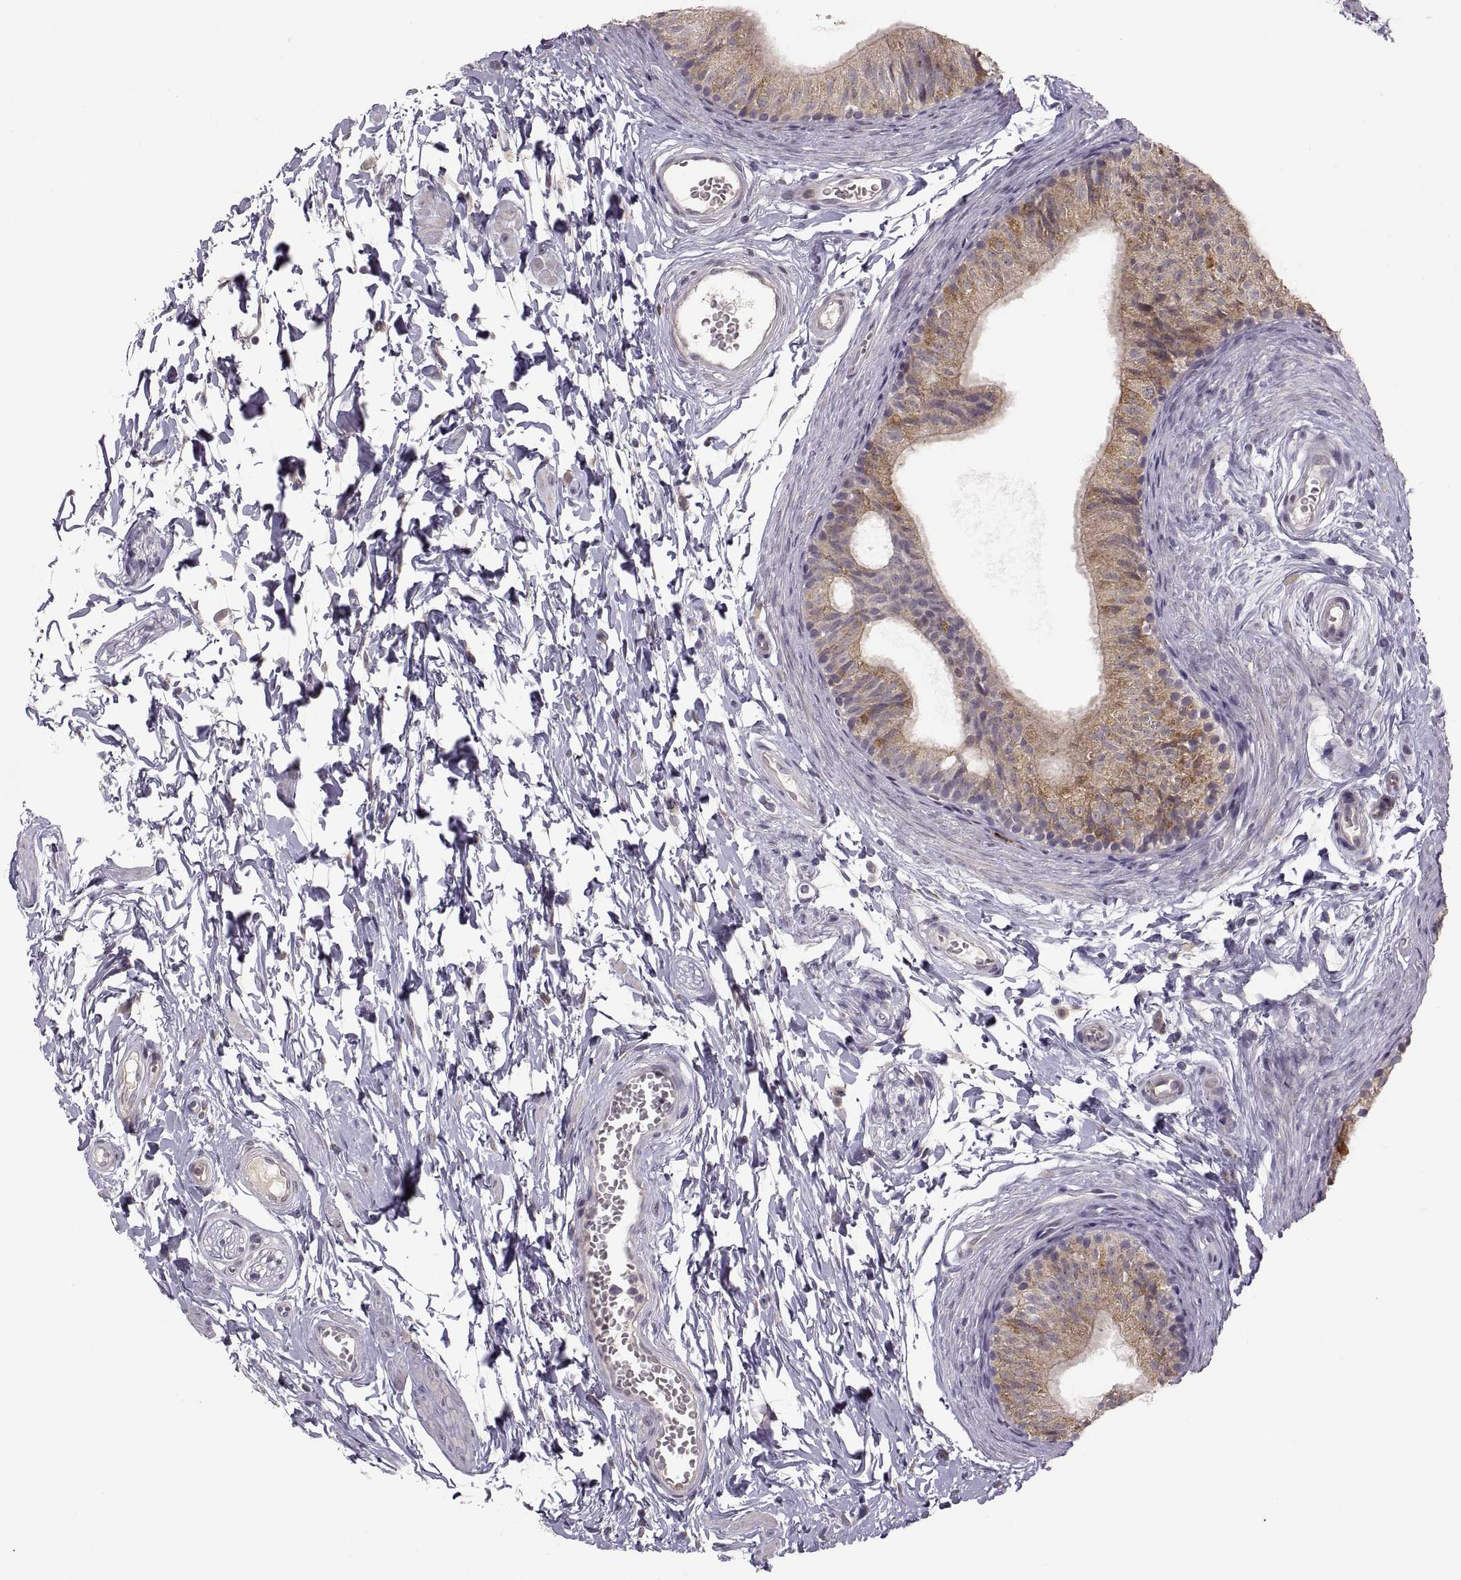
{"staining": {"intensity": "moderate", "quantity": ">75%", "location": "cytoplasmic/membranous"}, "tissue": "epididymis", "cell_type": "Glandular cells", "image_type": "normal", "snomed": [{"axis": "morphology", "description": "Normal tissue, NOS"}, {"axis": "topography", "description": "Epididymis"}], "caption": "Unremarkable epididymis reveals moderate cytoplasmic/membranous expression in approximately >75% of glandular cells, visualized by immunohistochemistry. (Brightfield microscopy of DAB IHC at high magnification).", "gene": "HMGCR", "patient": {"sex": "male", "age": 22}}